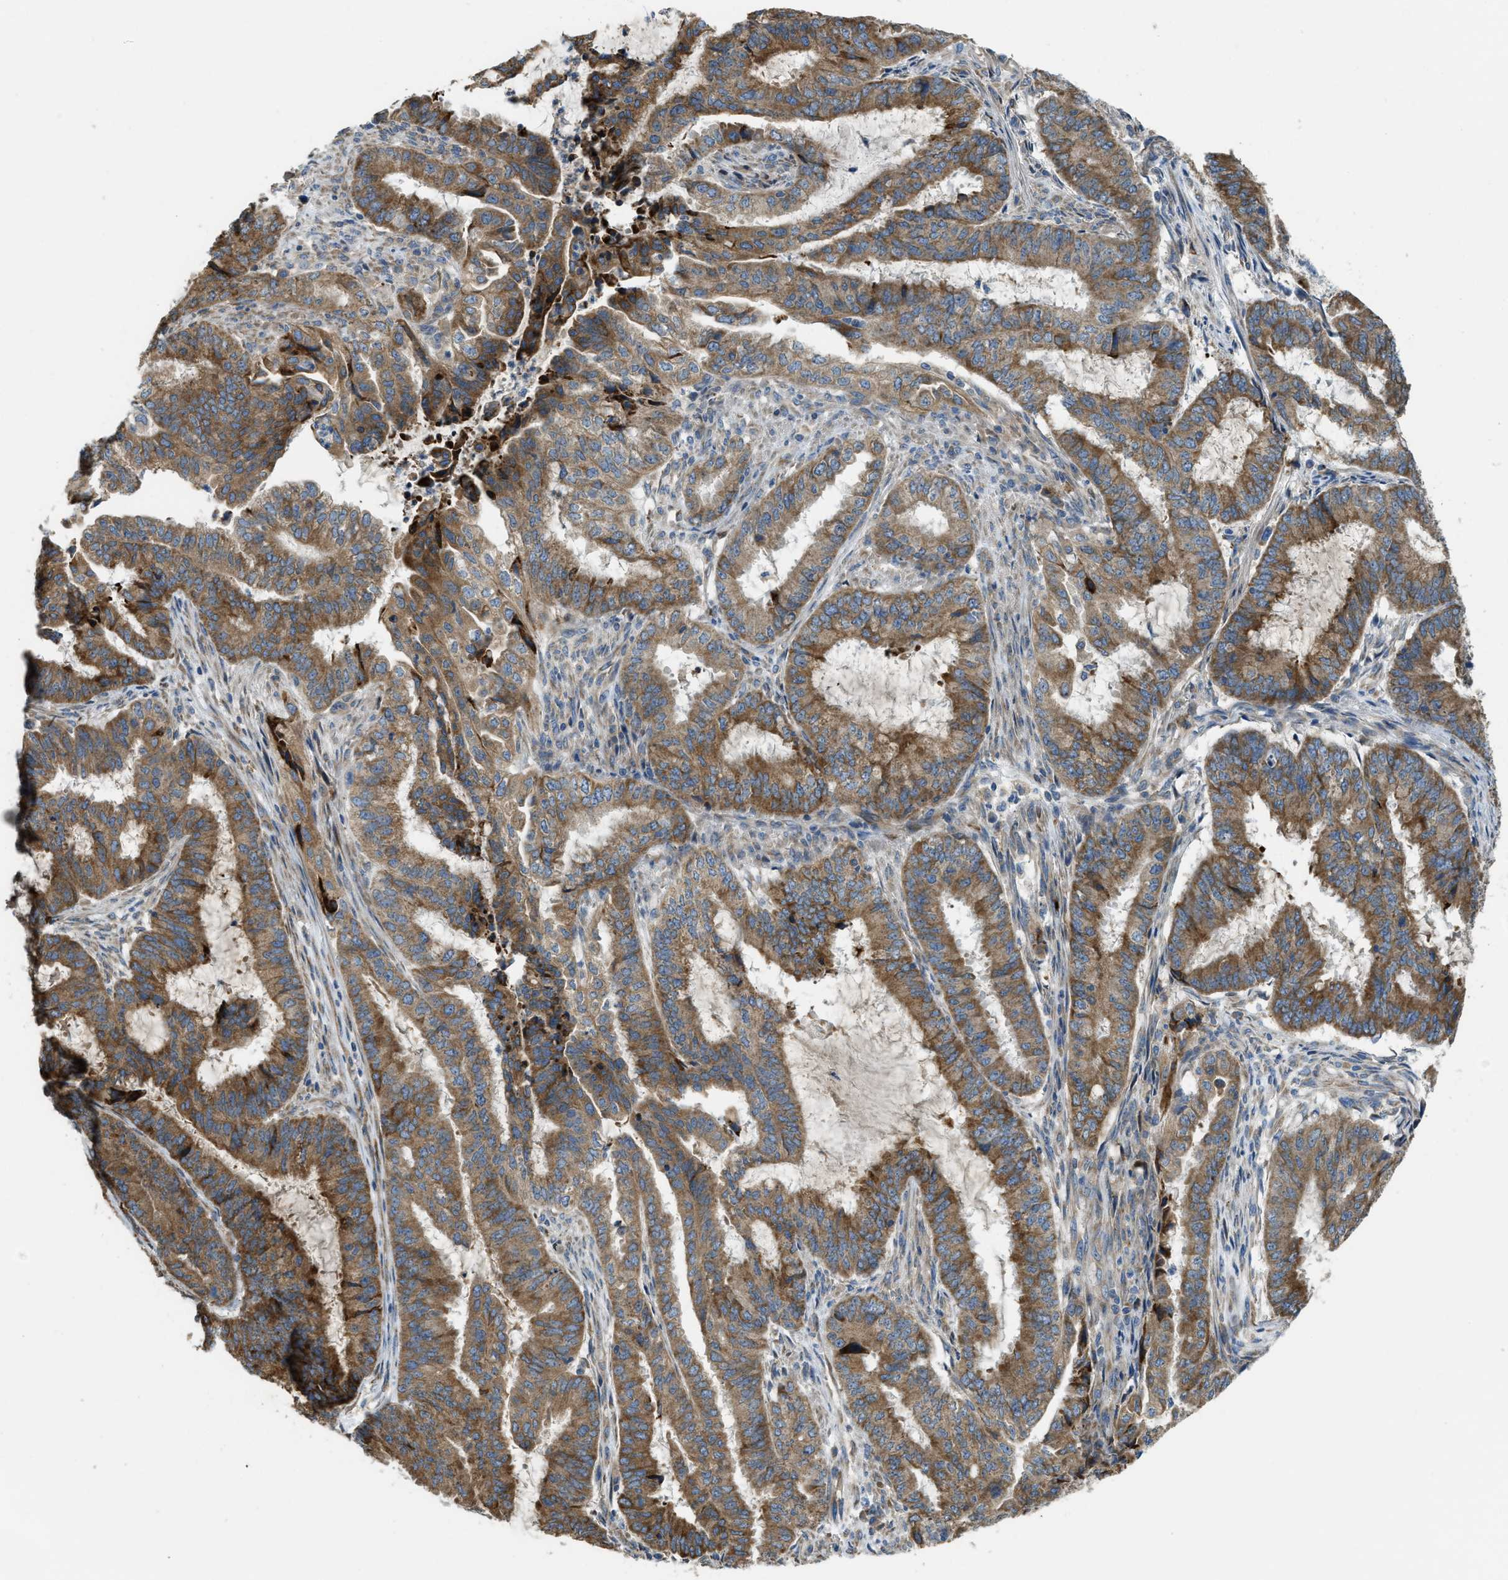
{"staining": {"intensity": "moderate", "quantity": ">75%", "location": "cytoplasmic/membranous"}, "tissue": "endometrial cancer", "cell_type": "Tumor cells", "image_type": "cancer", "snomed": [{"axis": "morphology", "description": "Adenocarcinoma, NOS"}, {"axis": "topography", "description": "Endometrium"}], "caption": "Immunohistochemical staining of human endometrial cancer shows medium levels of moderate cytoplasmic/membranous protein staining in approximately >75% of tumor cells. The staining was performed using DAB (3,3'-diaminobenzidine) to visualize the protein expression in brown, while the nuclei were stained in blue with hematoxylin (Magnification: 20x).", "gene": "TMEM68", "patient": {"sex": "female", "age": 51}}